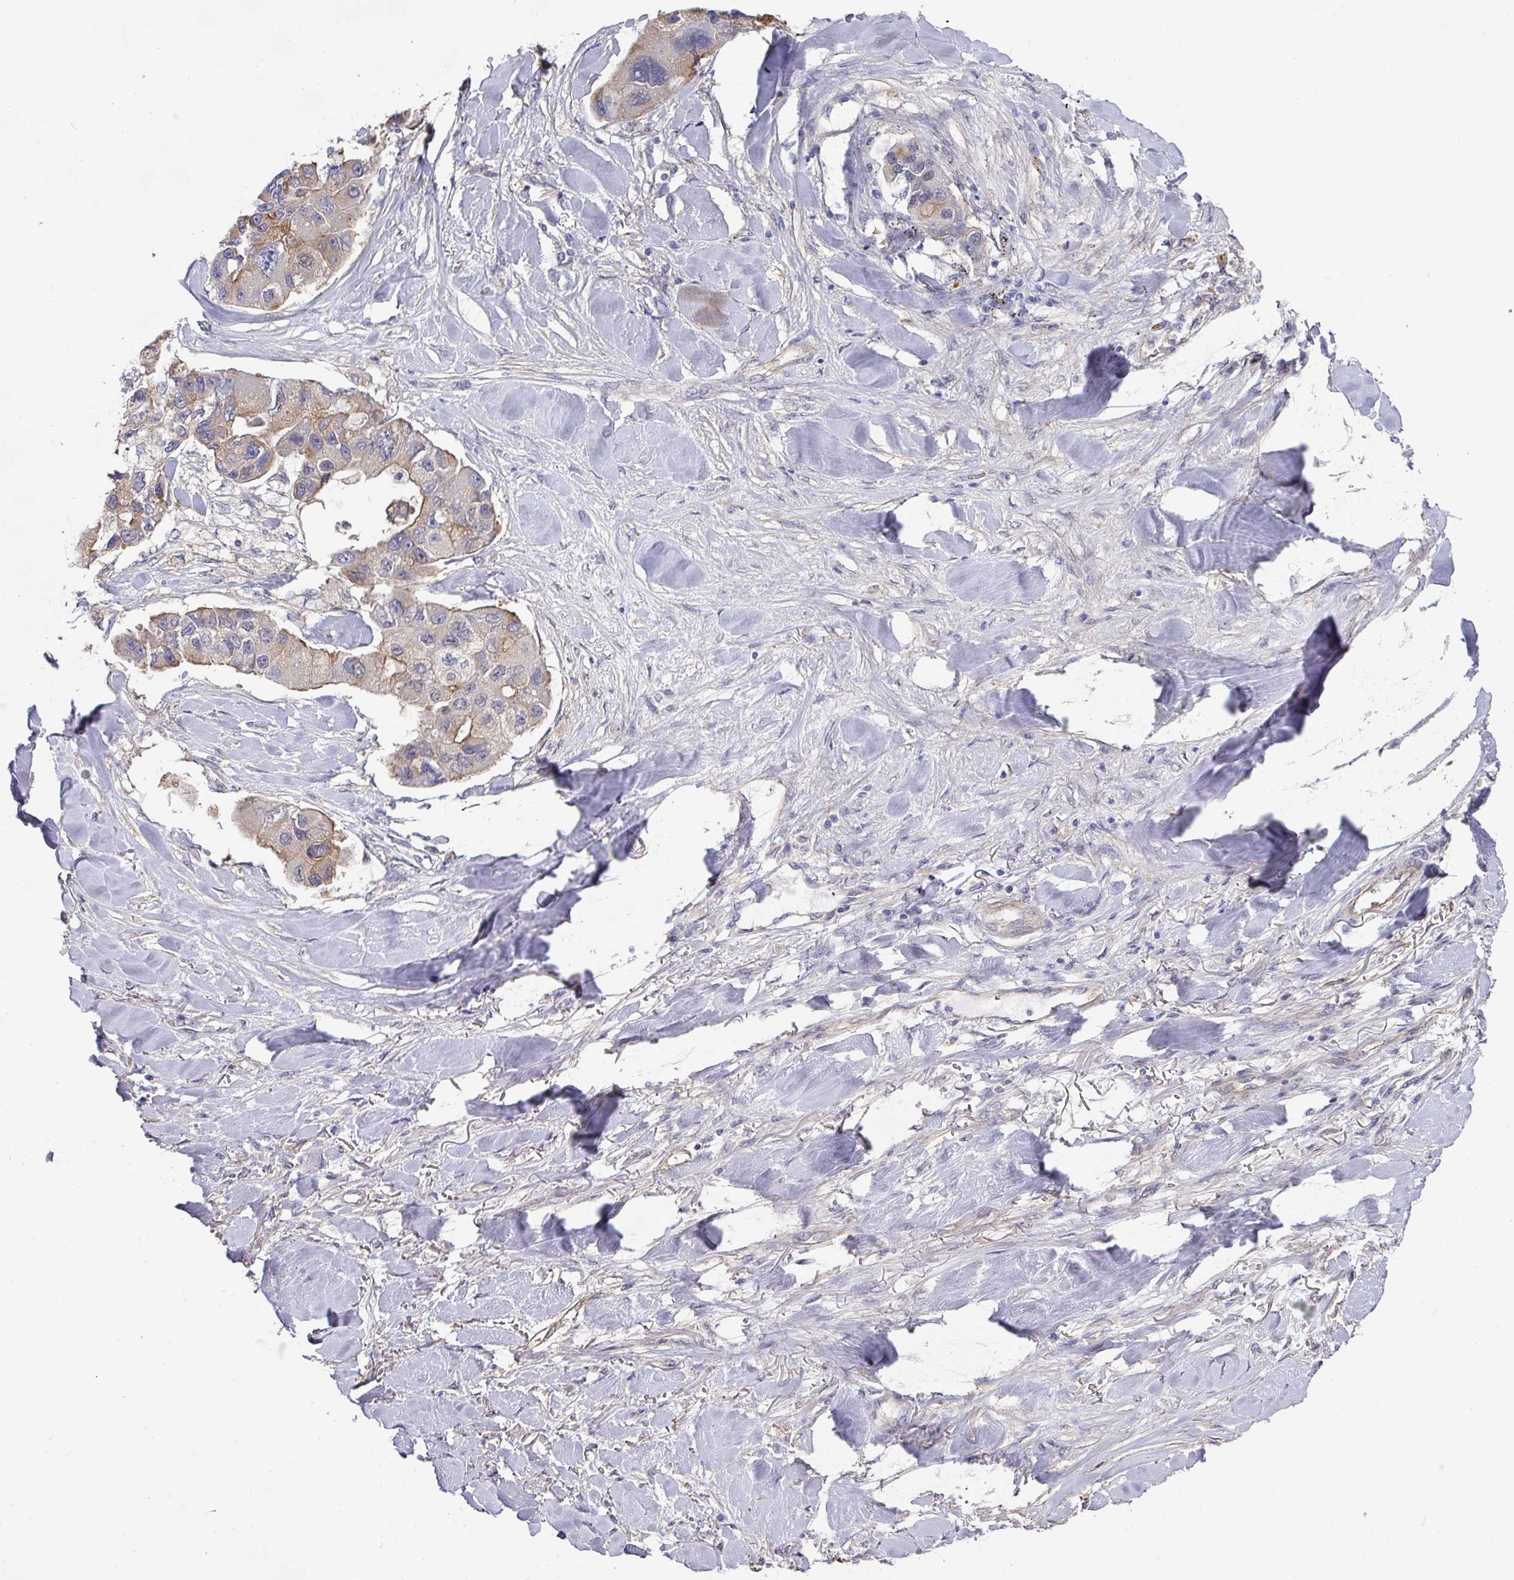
{"staining": {"intensity": "moderate", "quantity": "<25%", "location": "cytoplasmic/membranous"}, "tissue": "lung cancer", "cell_type": "Tumor cells", "image_type": "cancer", "snomed": [{"axis": "morphology", "description": "Adenocarcinoma, NOS"}, {"axis": "topography", "description": "Lung"}], "caption": "Tumor cells reveal low levels of moderate cytoplasmic/membranous staining in approximately <25% of cells in lung cancer. (IHC, brightfield microscopy, high magnification).", "gene": "PRR5", "patient": {"sex": "female", "age": 54}}